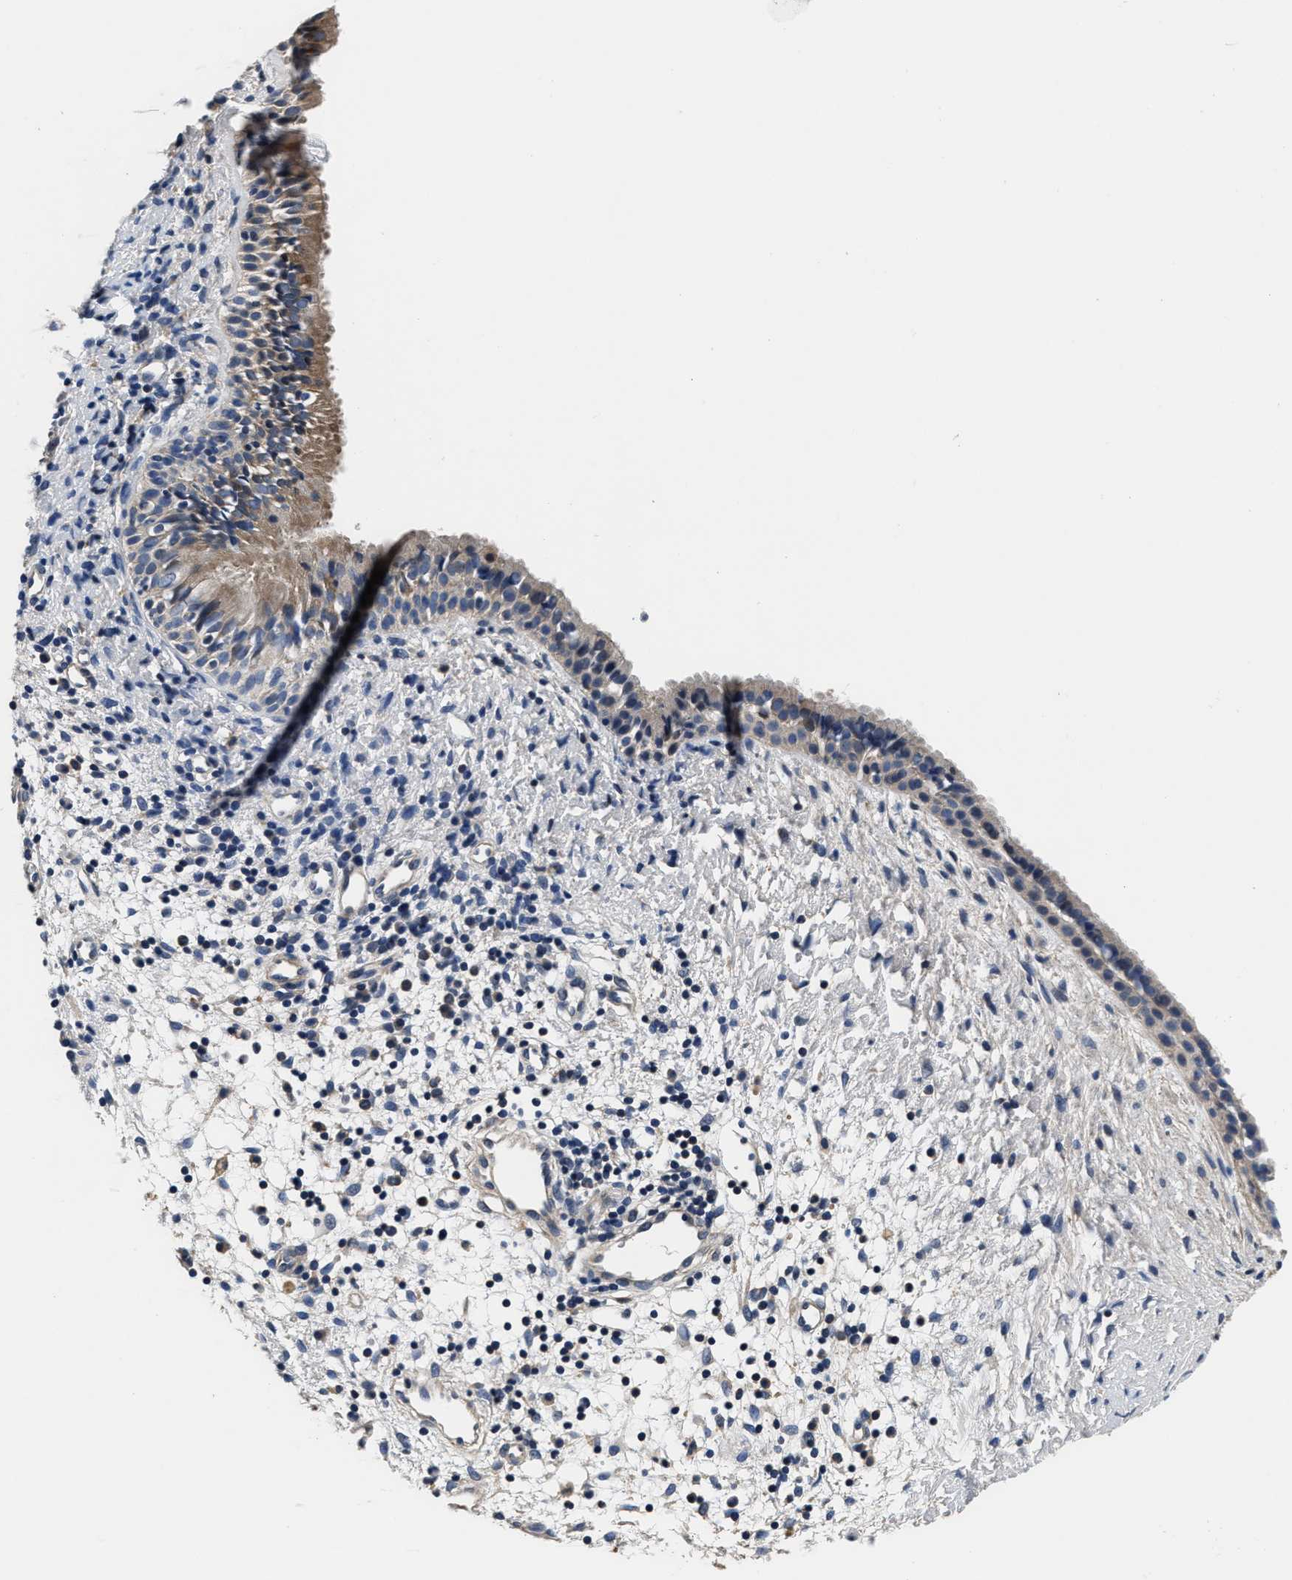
{"staining": {"intensity": "moderate", "quantity": "<25%", "location": "cytoplasmic/membranous"}, "tissue": "nasopharynx", "cell_type": "Respiratory epithelial cells", "image_type": "normal", "snomed": [{"axis": "morphology", "description": "Normal tissue, NOS"}, {"axis": "topography", "description": "Nasopharynx"}], "caption": "Protein staining displays moderate cytoplasmic/membranous staining in approximately <25% of respiratory epithelial cells in benign nasopharynx. (Brightfield microscopy of DAB IHC at high magnification).", "gene": "ANKIB1", "patient": {"sex": "male", "age": 22}}